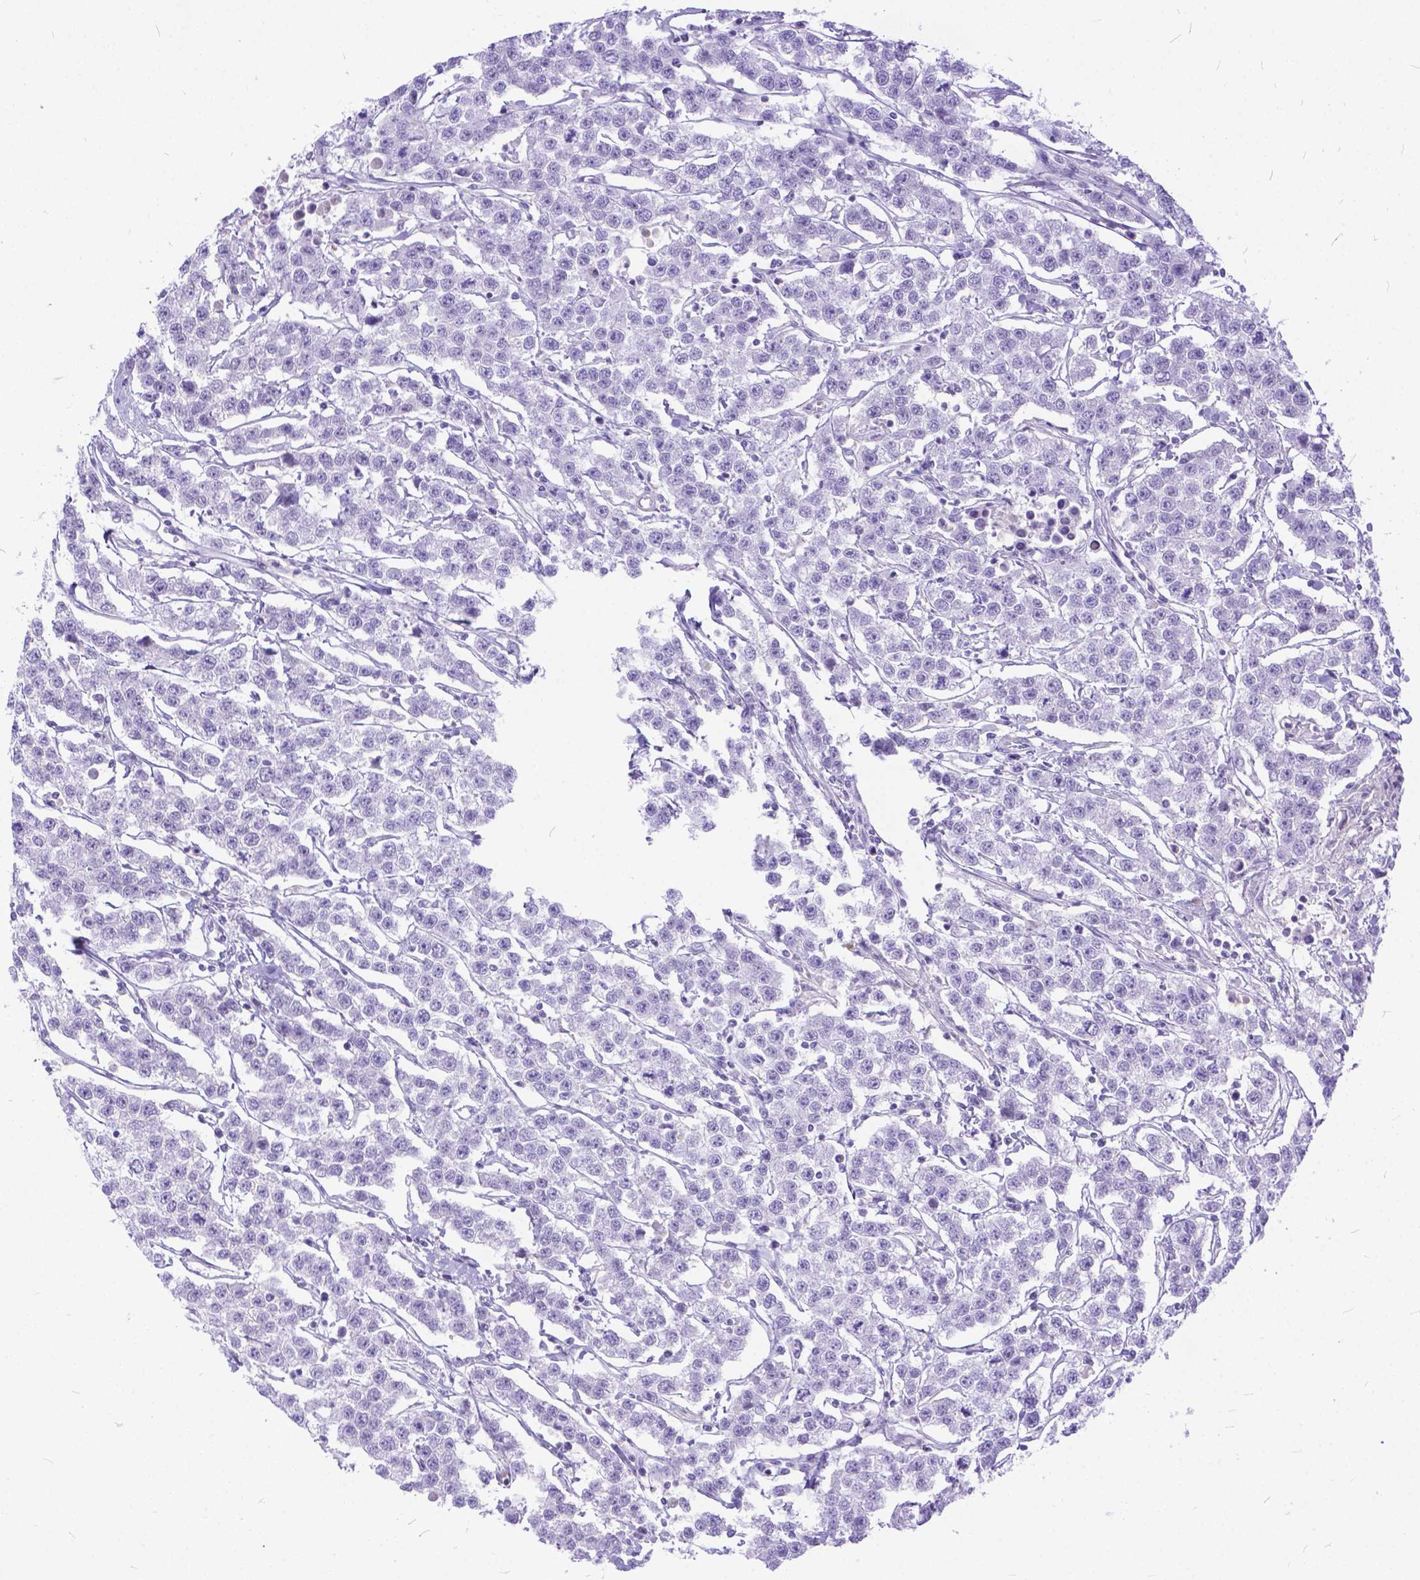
{"staining": {"intensity": "negative", "quantity": "none", "location": "none"}, "tissue": "testis cancer", "cell_type": "Tumor cells", "image_type": "cancer", "snomed": [{"axis": "morphology", "description": "Seminoma, NOS"}, {"axis": "topography", "description": "Testis"}], "caption": "IHC micrograph of neoplastic tissue: human testis cancer (seminoma) stained with DAB shows no significant protein staining in tumor cells.", "gene": "TMEM169", "patient": {"sex": "male", "age": 59}}